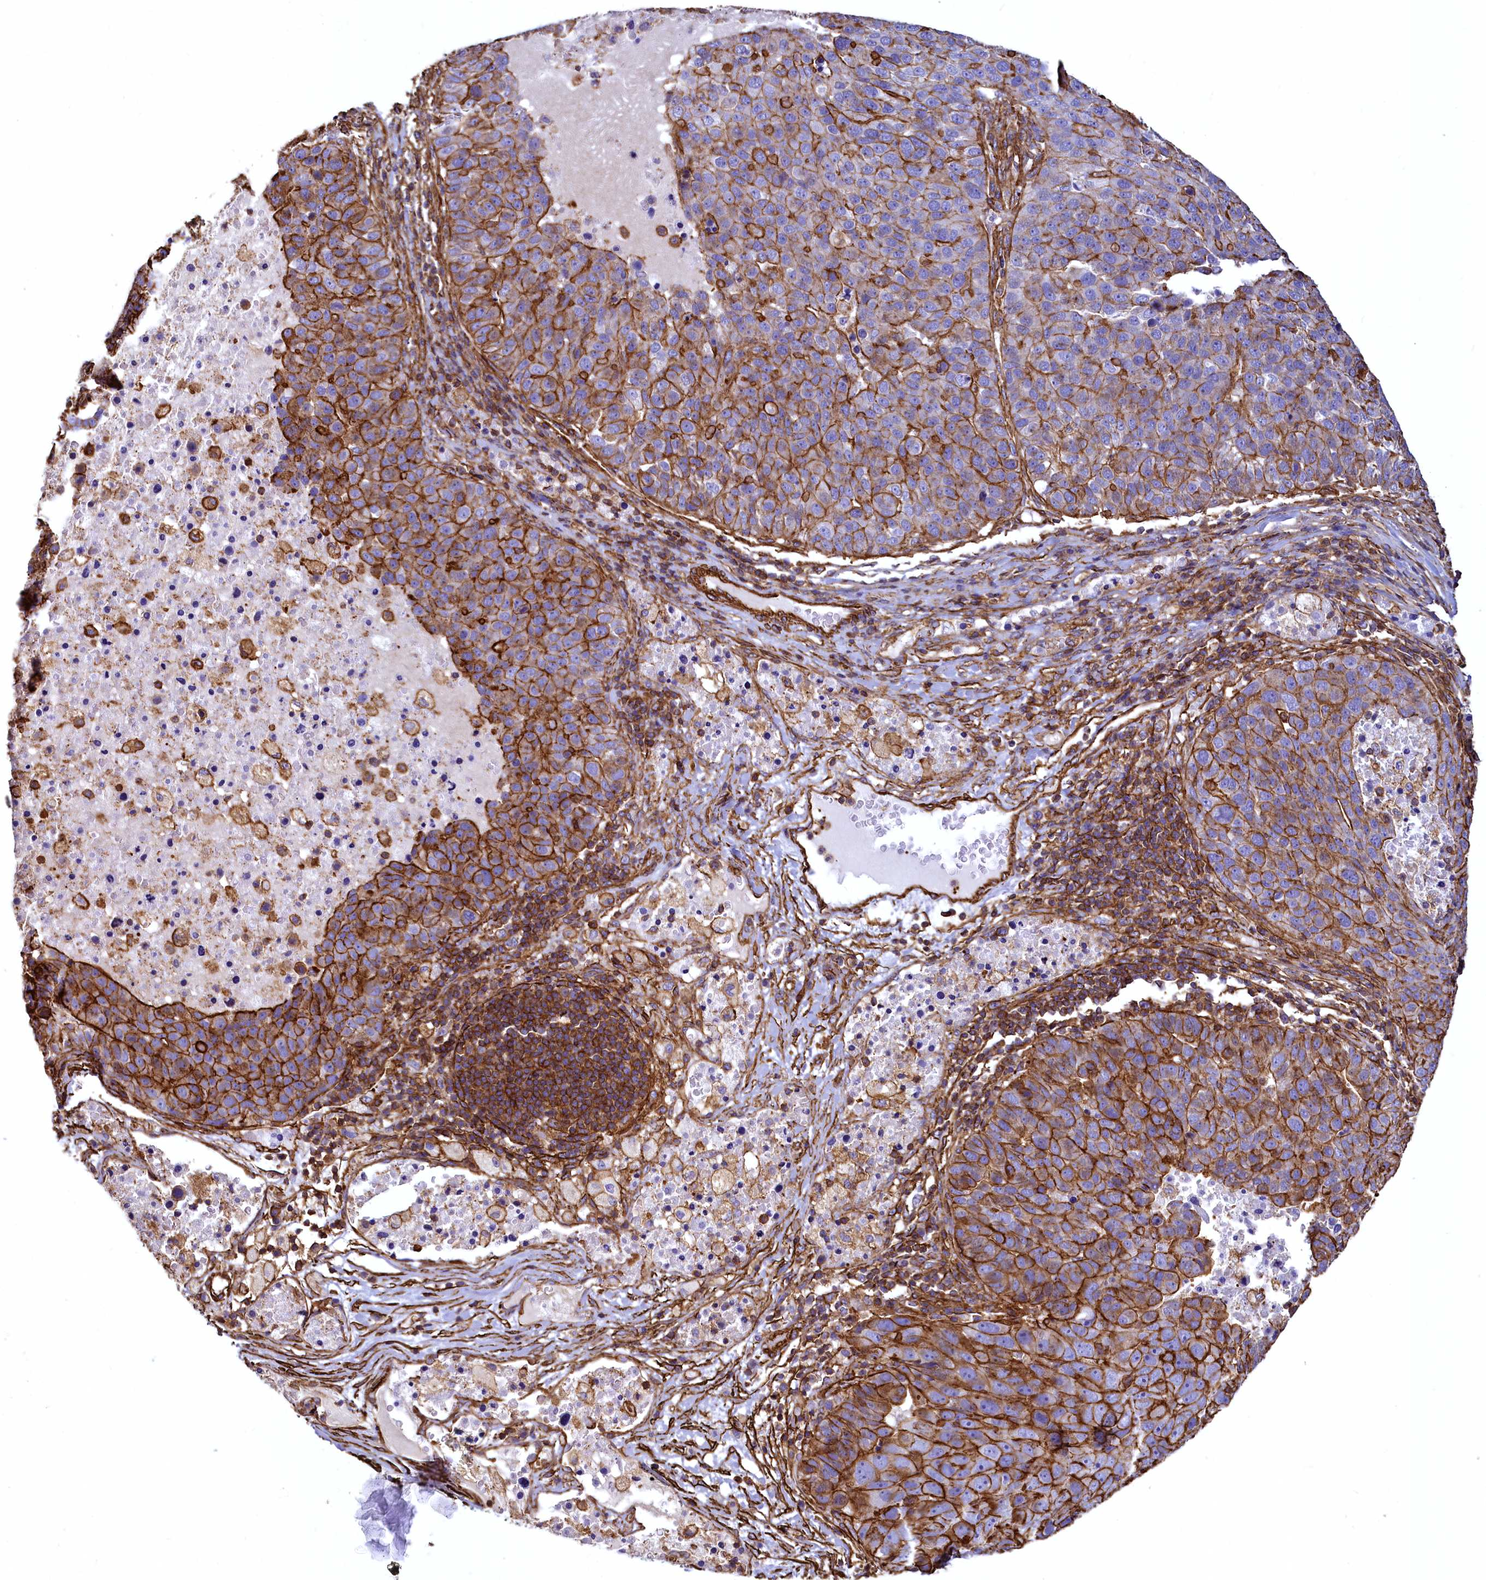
{"staining": {"intensity": "strong", "quantity": ">75%", "location": "cytoplasmic/membranous"}, "tissue": "pancreatic cancer", "cell_type": "Tumor cells", "image_type": "cancer", "snomed": [{"axis": "morphology", "description": "Adenocarcinoma, NOS"}, {"axis": "topography", "description": "Pancreas"}], "caption": "Human pancreatic cancer stained with a protein marker demonstrates strong staining in tumor cells.", "gene": "THBS1", "patient": {"sex": "female", "age": 61}}